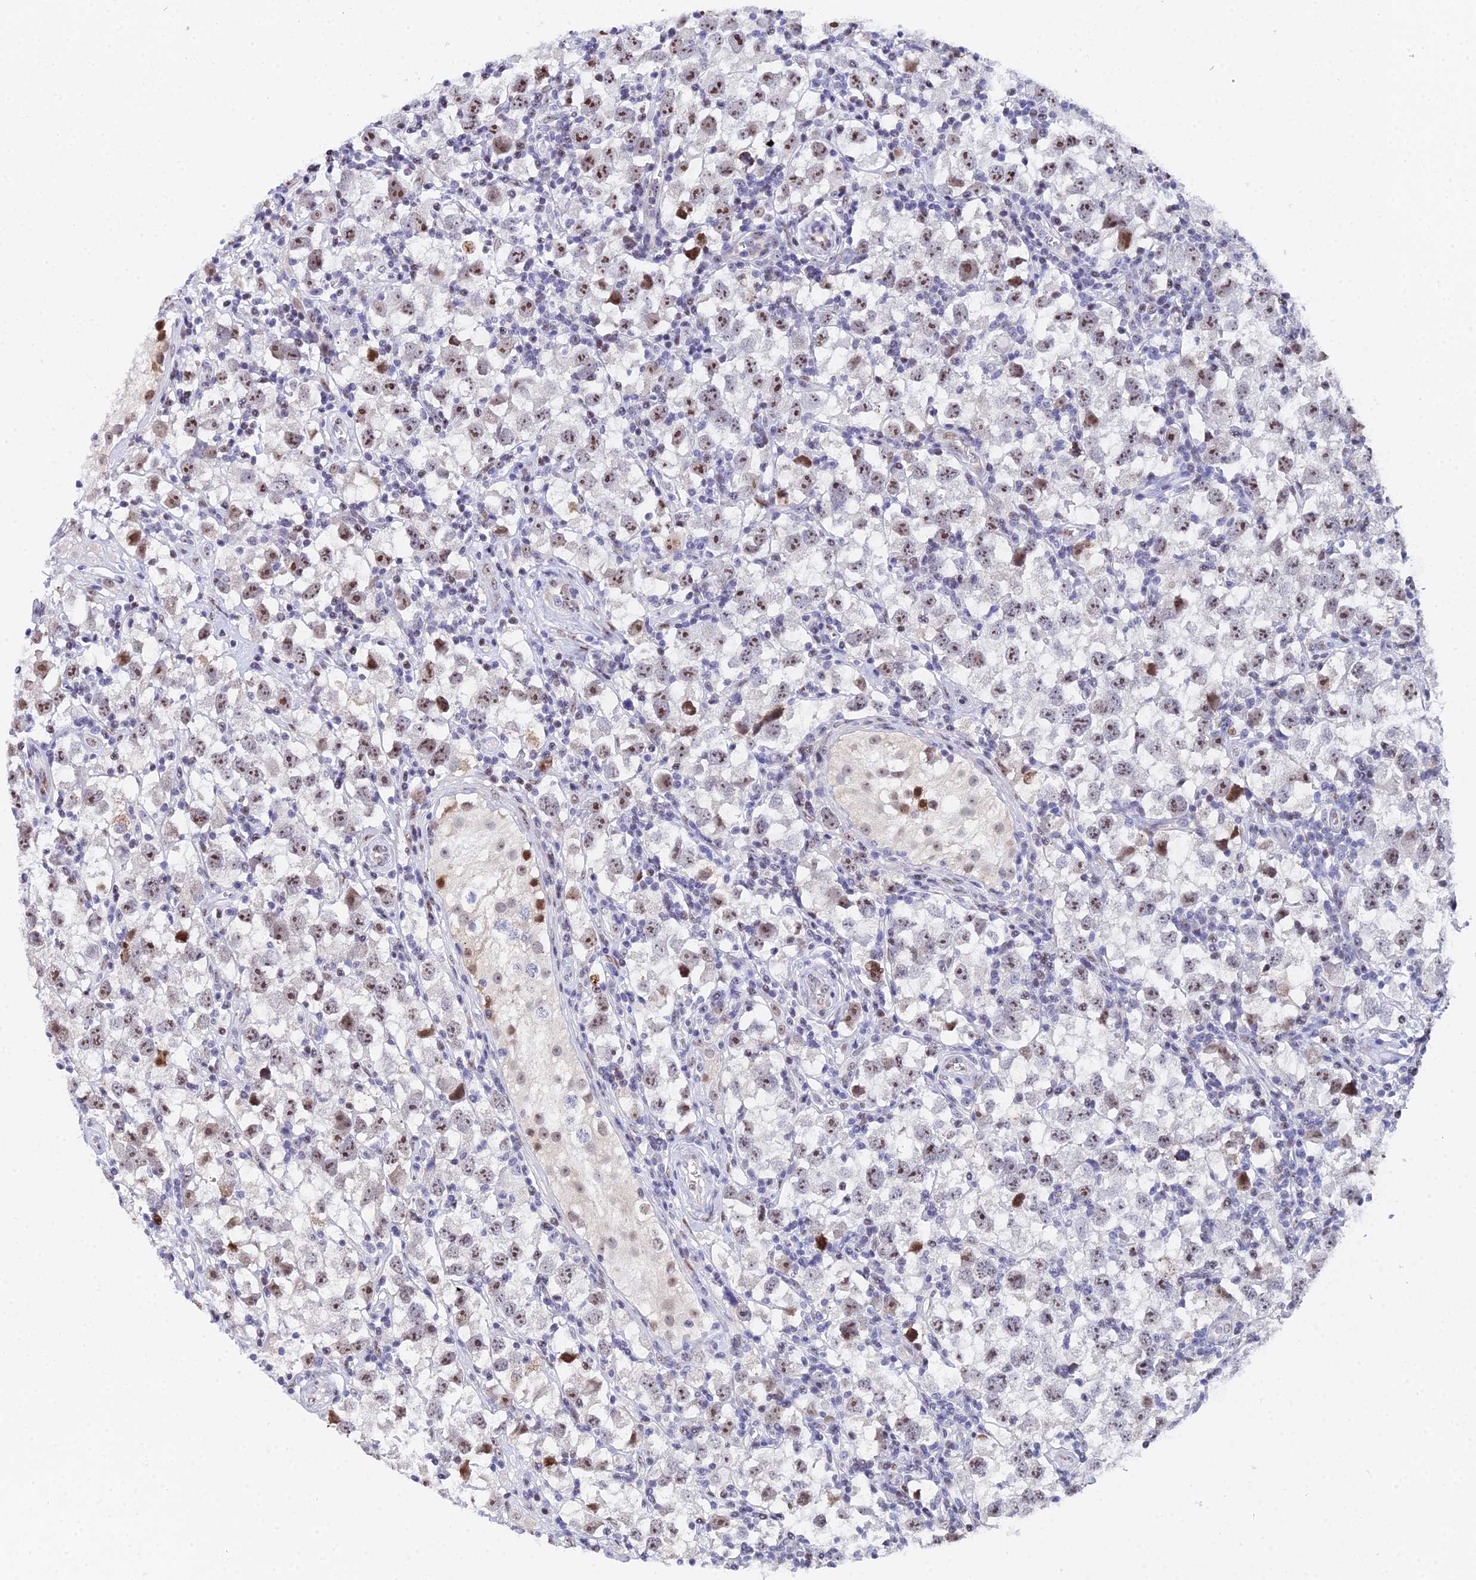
{"staining": {"intensity": "moderate", "quantity": ">75%", "location": "nuclear"}, "tissue": "testis cancer", "cell_type": "Tumor cells", "image_type": "cancer", "snomed": [{"axis": "morphology", "description": "Seminoma, NOS"}, {"axis": "morphology", "description": "Carcinoma, Embryonal, NOS"}, {"axis": "topography", "description": "Testis"}], "caption": "The micrograph shows a brown stain indicating the presence of a protein in the nuclear of tumor cells in testis seminoma.", "gene": "TIFA", "patient": {"sex": "male", "age": 29}}